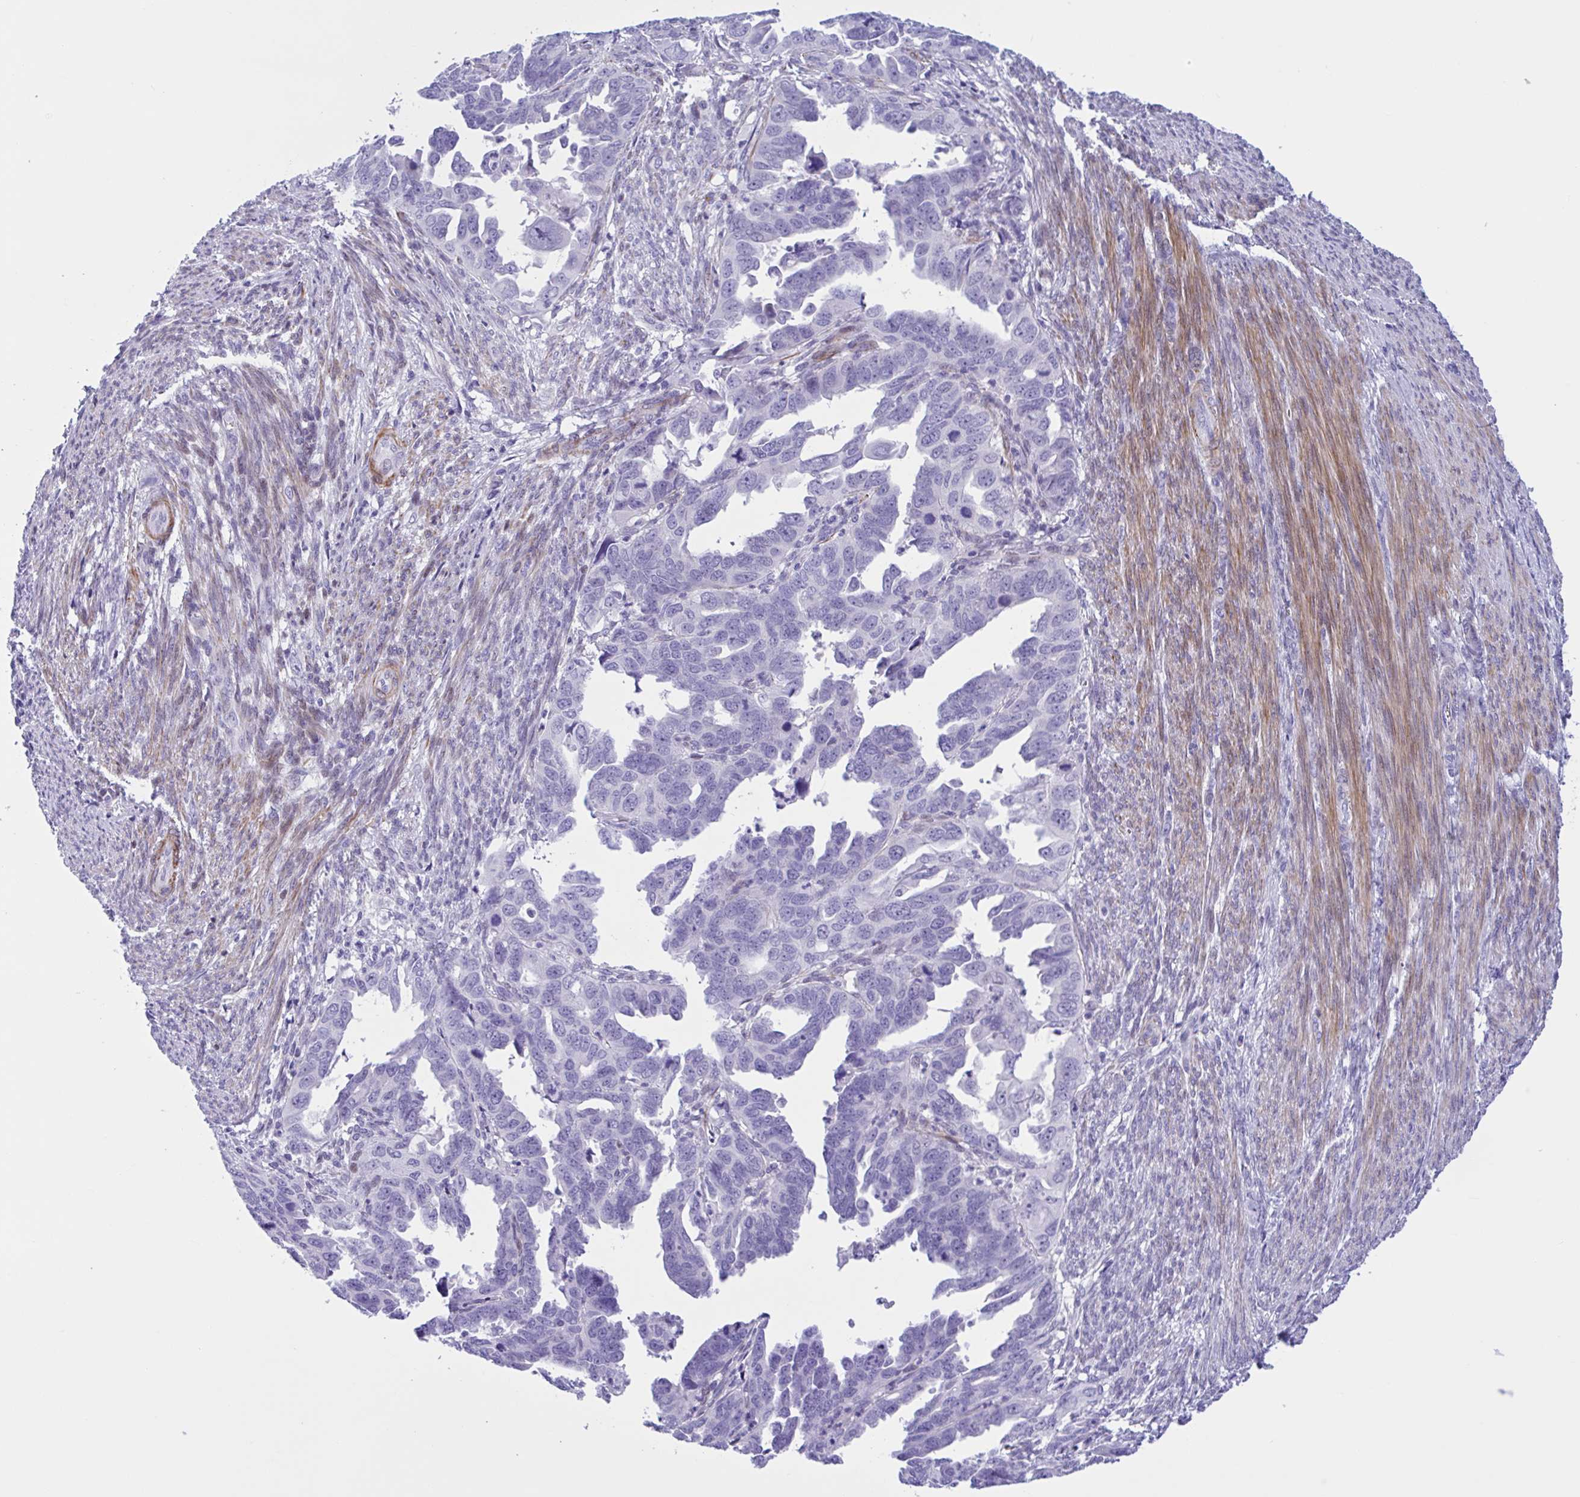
{"staining": {"intensity": "negative", "quantity": "none", "location": "none"}, "tissue": "endometrial cancer", "cell_type": "Tumor cells", "image_type": "cancer", "snomed": [{"axis": "morphology", "description": "Adenocarcinoma, NOS"}, {"axis": "topography", "description": "Endometrium"}], "caption": "DAB (3,3'-diaminobenzidine) immunohistochemical staining of human endometrial cancer shows no significant staining in tumor cells.", "gene": "AHCYL2", "patient": {"sex": "female", "age": 65}}